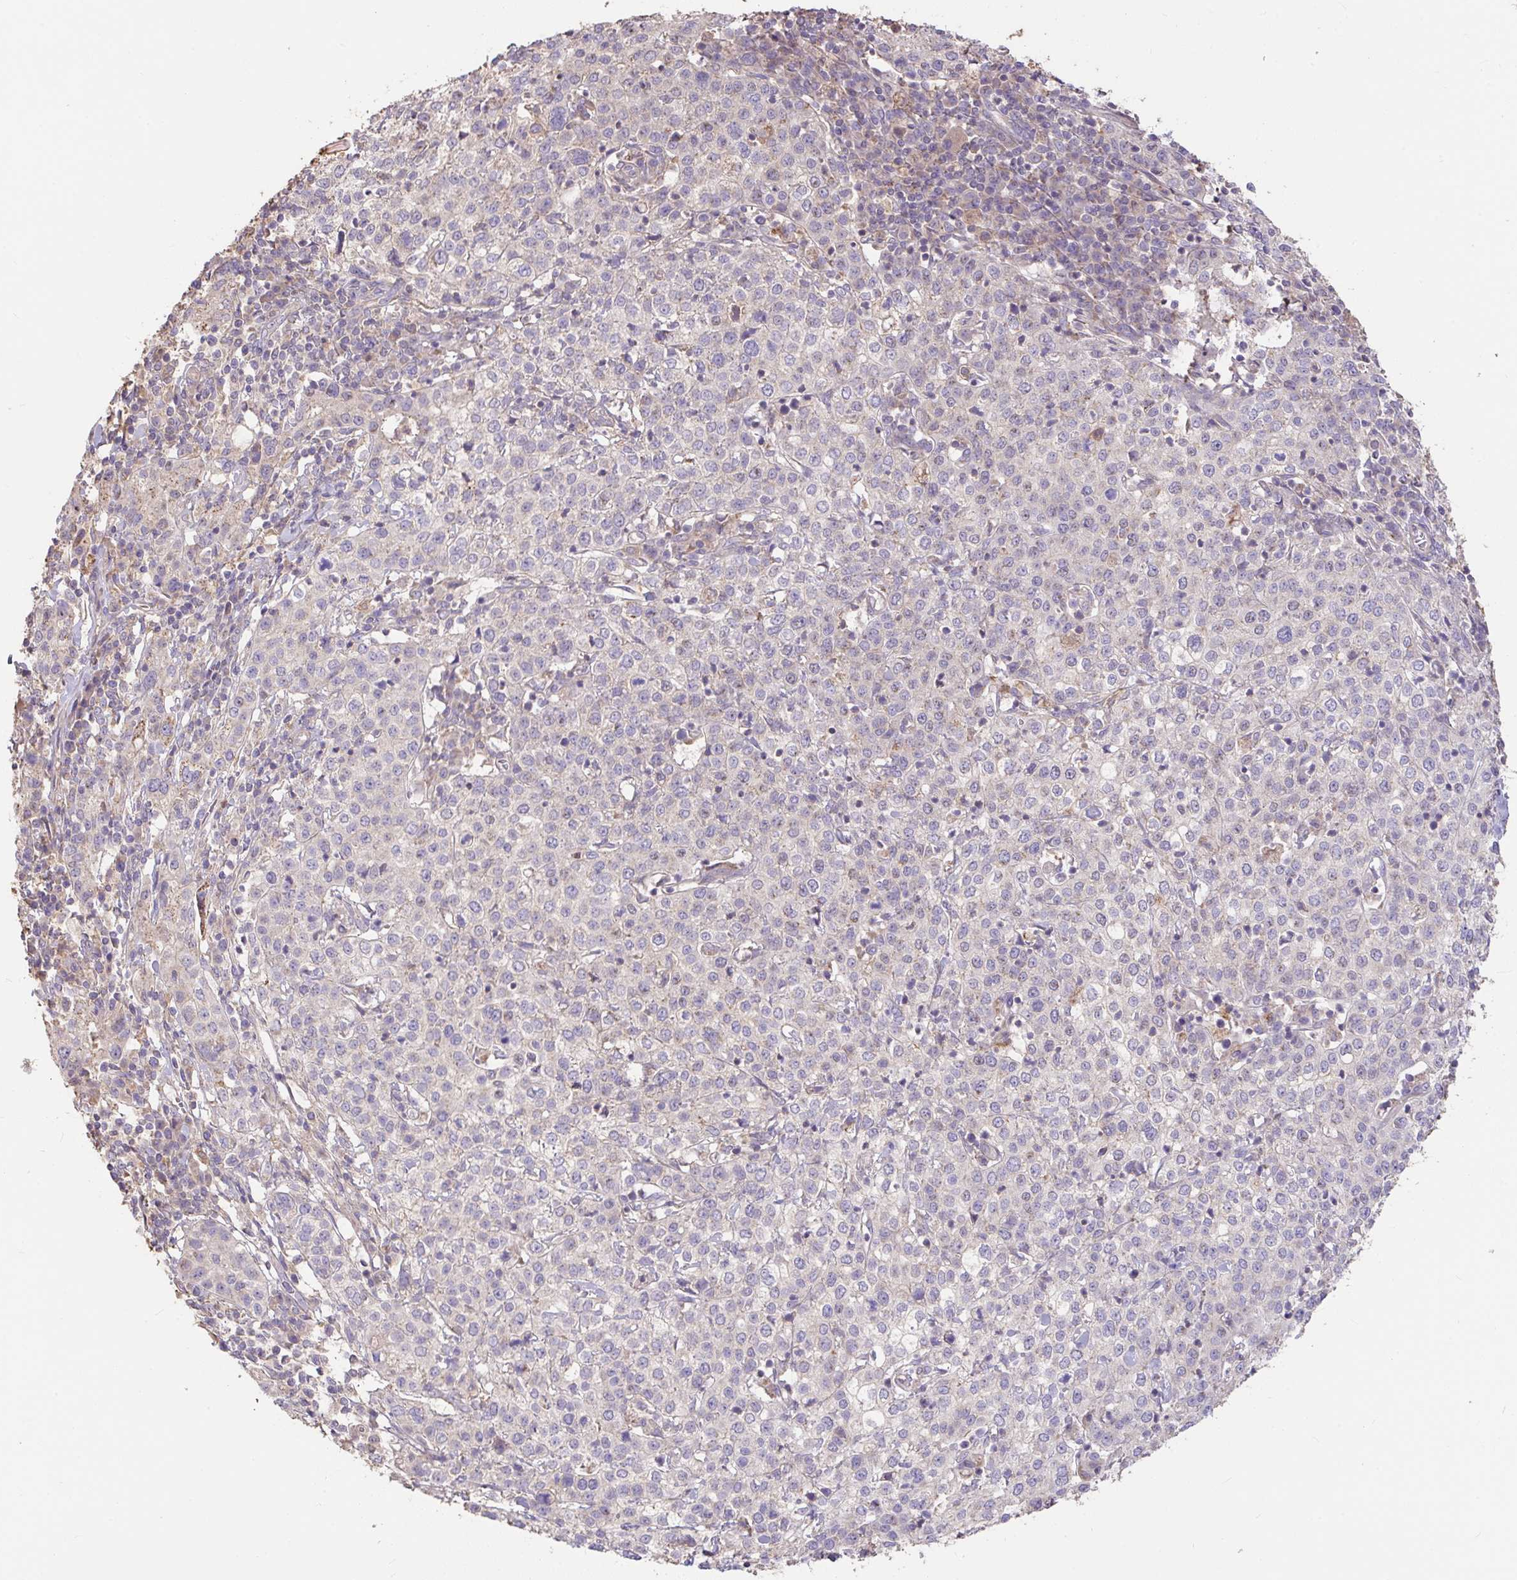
{"staining": {"intensity": "moderate", "quantity": "25%-75%", "location": "cytoplasmic/membranous"}, "tissue": "cervical cancer", "cell_type": "Tumor cells", "image_type": "cancer", "snomed": [{"axis": "morphology", "description": "Normal tissue, NOS"}, {"axis": "morphology", "description": "Adenocarcinoma, NOS"}, {"axis": "topography", "description": "Cervix"}], "caption": "A brown stain labels moderate cytoplasmic/membranous expression of a protein in cervical cancer (adenocarcinoma) tumor cells. (brown staining indicates protein expression, while blue staining denotes nuclei).", "gene": "FCER1A", "patient": {"sex": "female", "age": 44}}